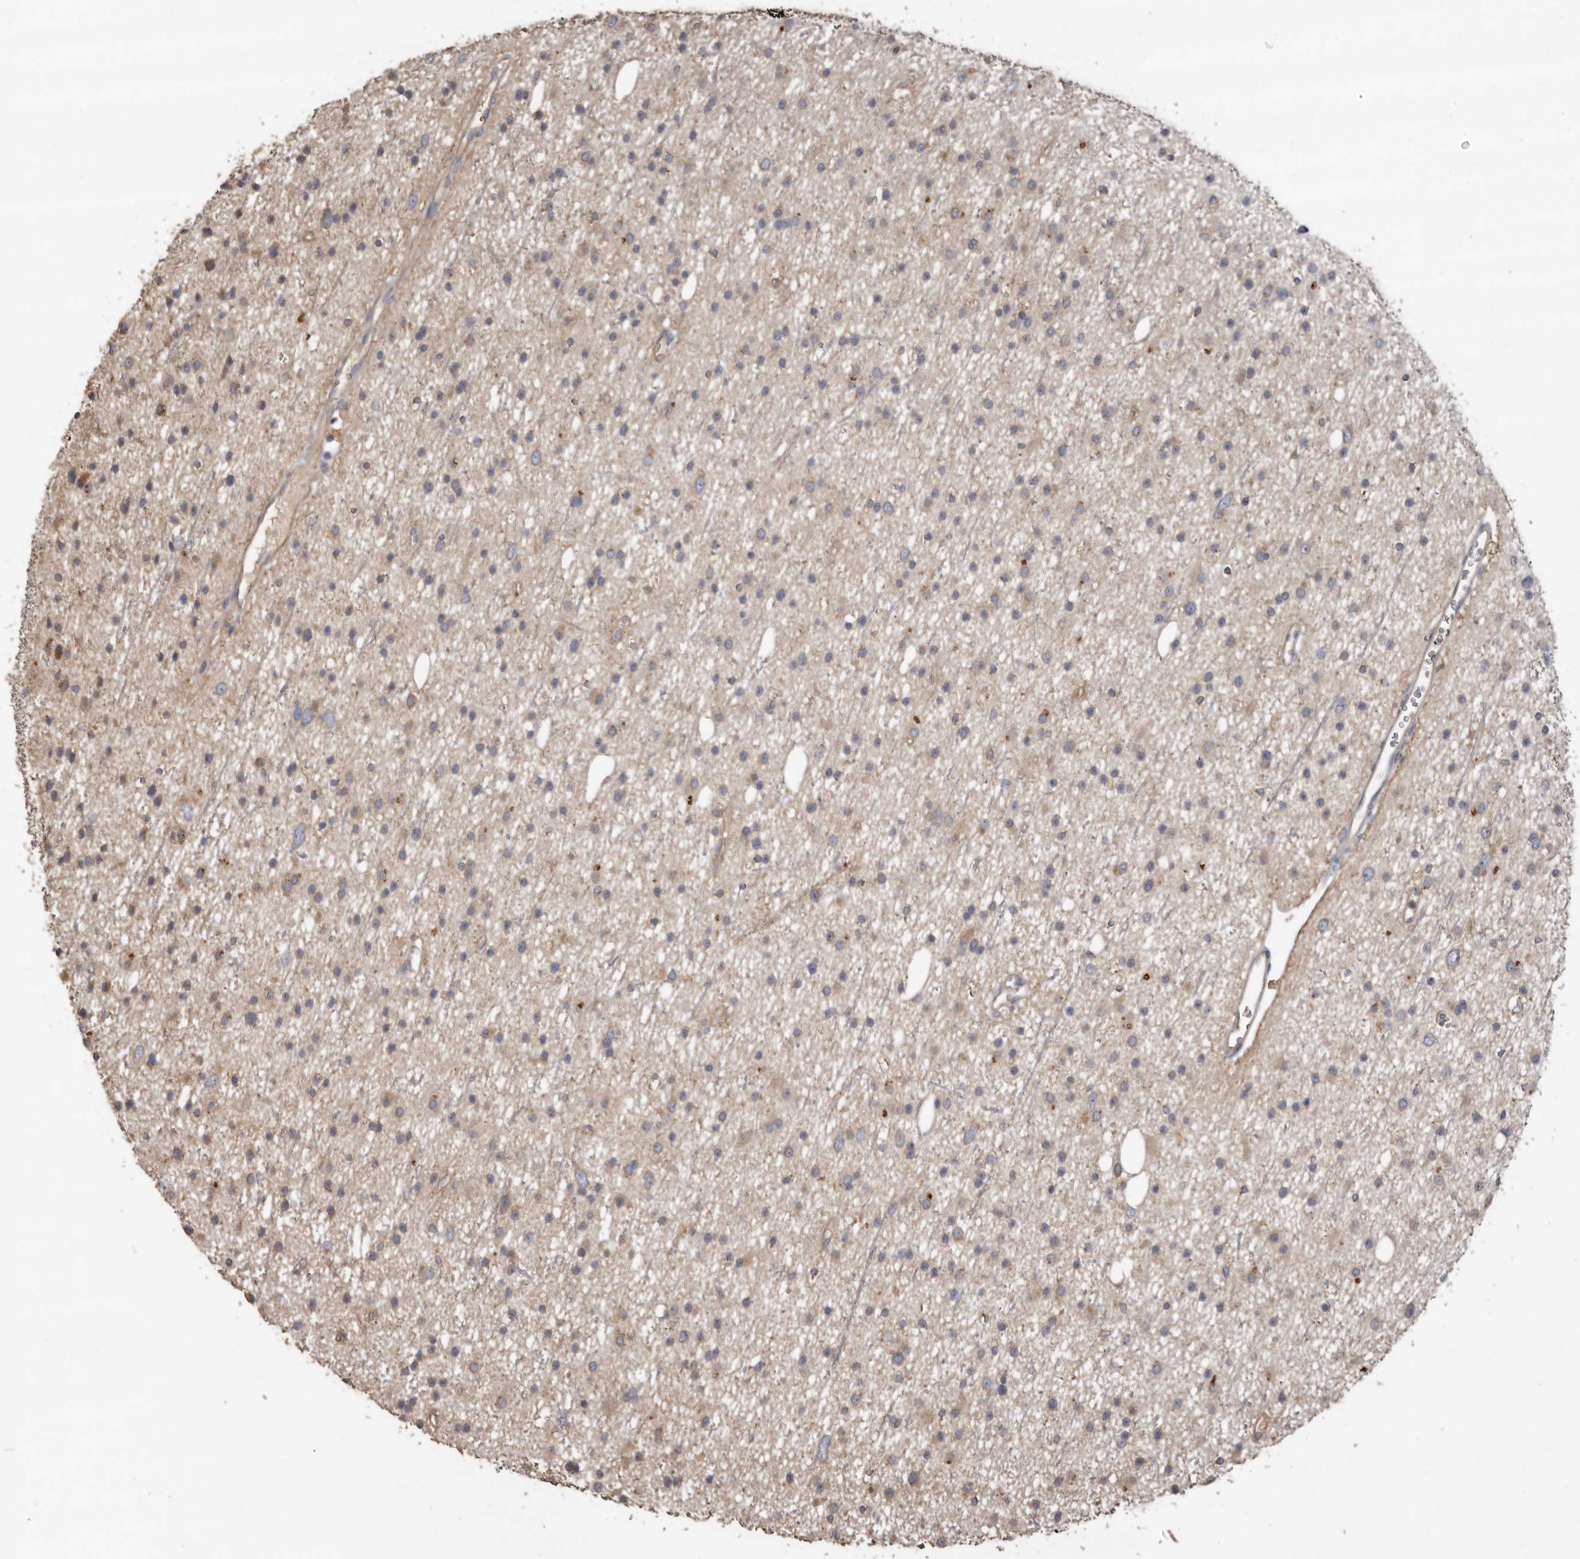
{"staining": {"intensity": "weak", "quantity": "25%-75%", "location": "cytoplasmic/membranous"}, "tissue": "glioma", "cell_type": "Tumor cells", "image_type": "cancer", "snomed": [{"axis": "morphology", "description": "Glioma, malignant, Low grade"}, {"axis": "topography", "description": "Cerebral cortex"}], "caption": "A histopathology image of malignant glioma (low-grade) stained for a protein exhibits weak cytoplasmic/membranous brown staining in tumor cells.", "gene": "FLCN", "patient": {"sex": "female", "age": 39}}